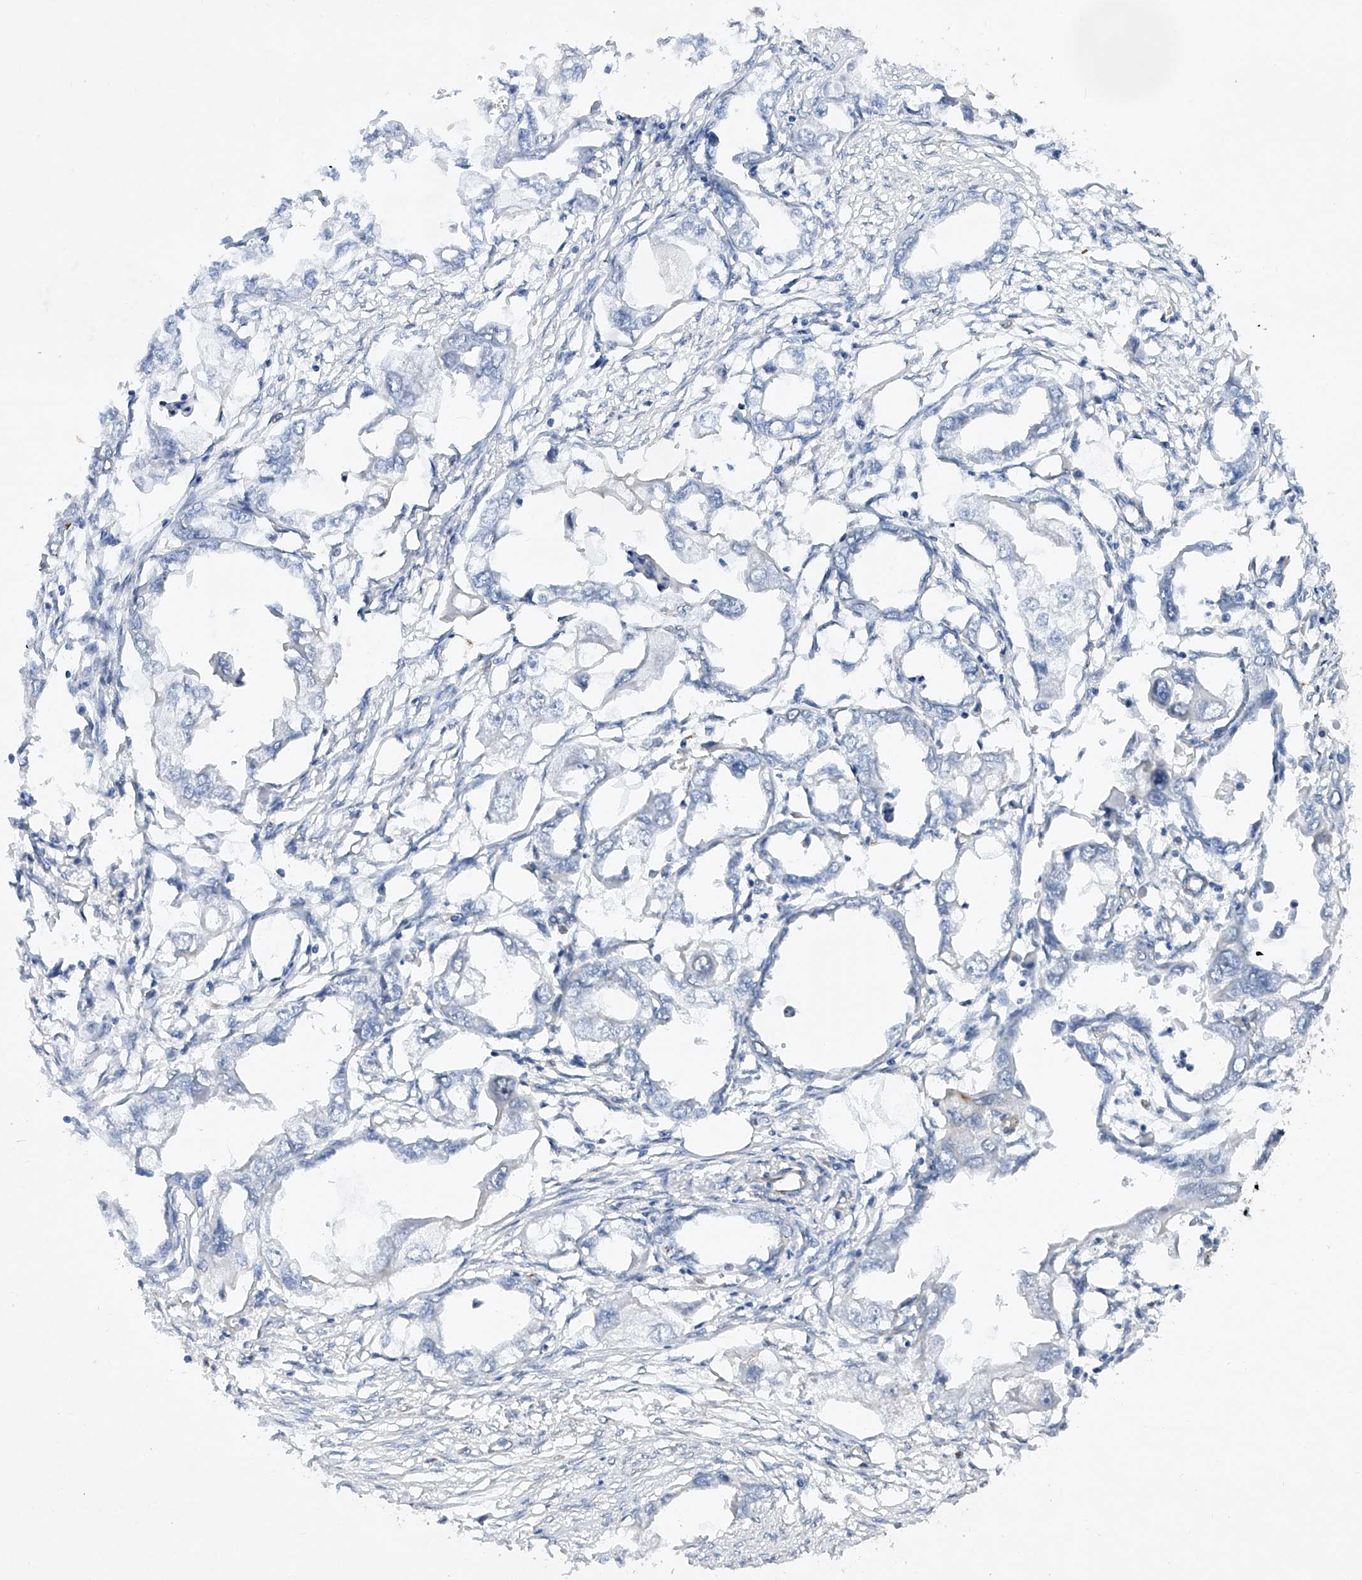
{"staining": {"intensity": "negative", "quantity": "none", "location": "none"}, "tissue": "endometrial cancer", "cell_type": "Tumor cells", "image_type": "cancer", "snomed": [{"axis": "morphology", "description": "Adenocarcinoma, NOS"}, {"axis": "morphology", "description": "Adenocarcinoma, metastatic, NOS"}, {"axis": "topography", "description": "Adipose tissue"}, {"axis": "topography", "description": "Endometrium"}], "caption": "IHC of human endometrial cancer (adenocarcinoma) demonstrates no staining in tumor cells.", "gene": "AMD1", "patient": {"sex": "female", "age": 67}}